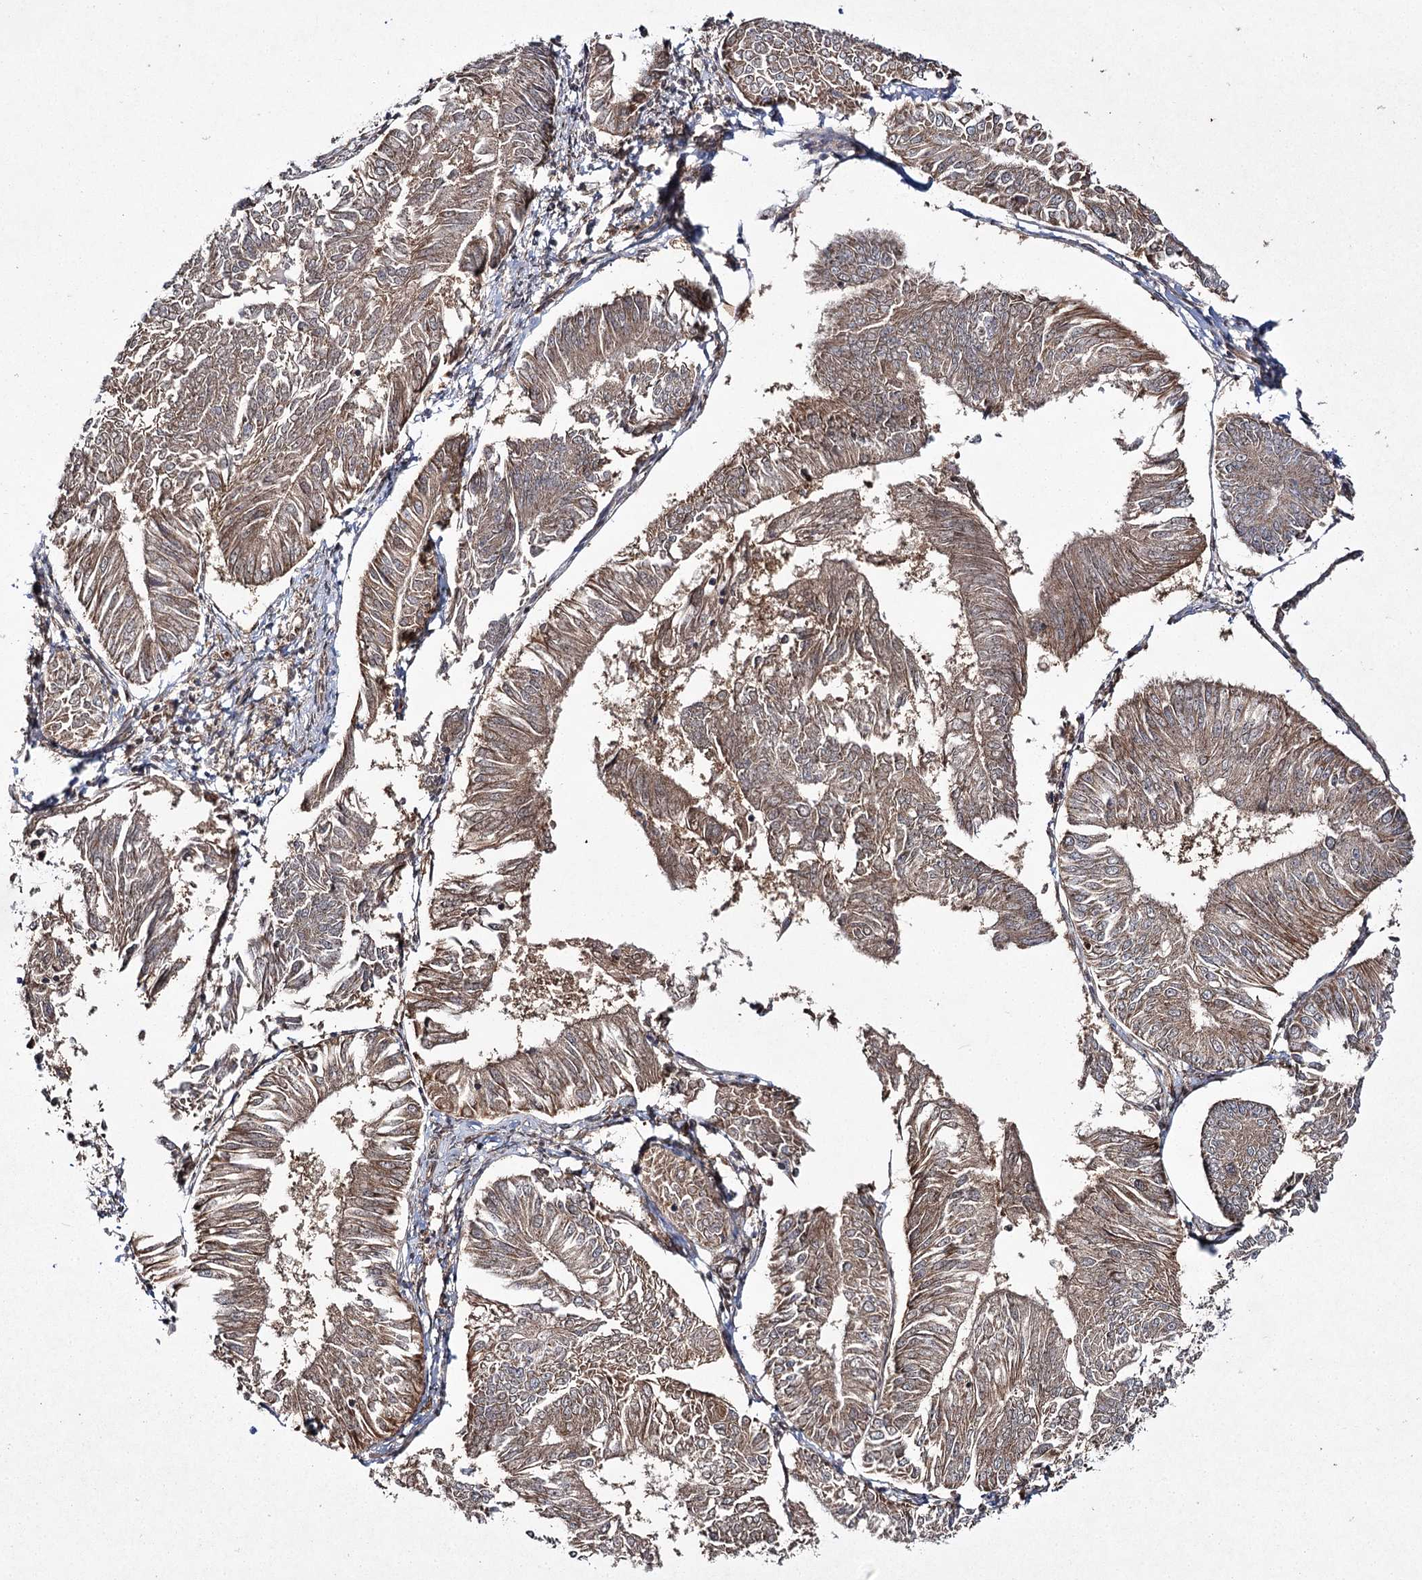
{"staining": {"intensity": "moderate", "quantity": ">75%", "location": "cytoplasmic/membranous"}, "tissue": "endometrial cancer", "cell_type": "Tumor cells", "image_type": "cancer", "snomed": [{"axis": "morphology", "description": "Adenocarcinoma, NOS"}, {"axis": "topography", "description": "Endometrium"}], "caption": "Human endometrial adenocarcinoma stained with a protein marker exhibits moderate staining in tumor cells.", "gene": "TRNT1", "patient": {"sex": "female", "age": 58}}